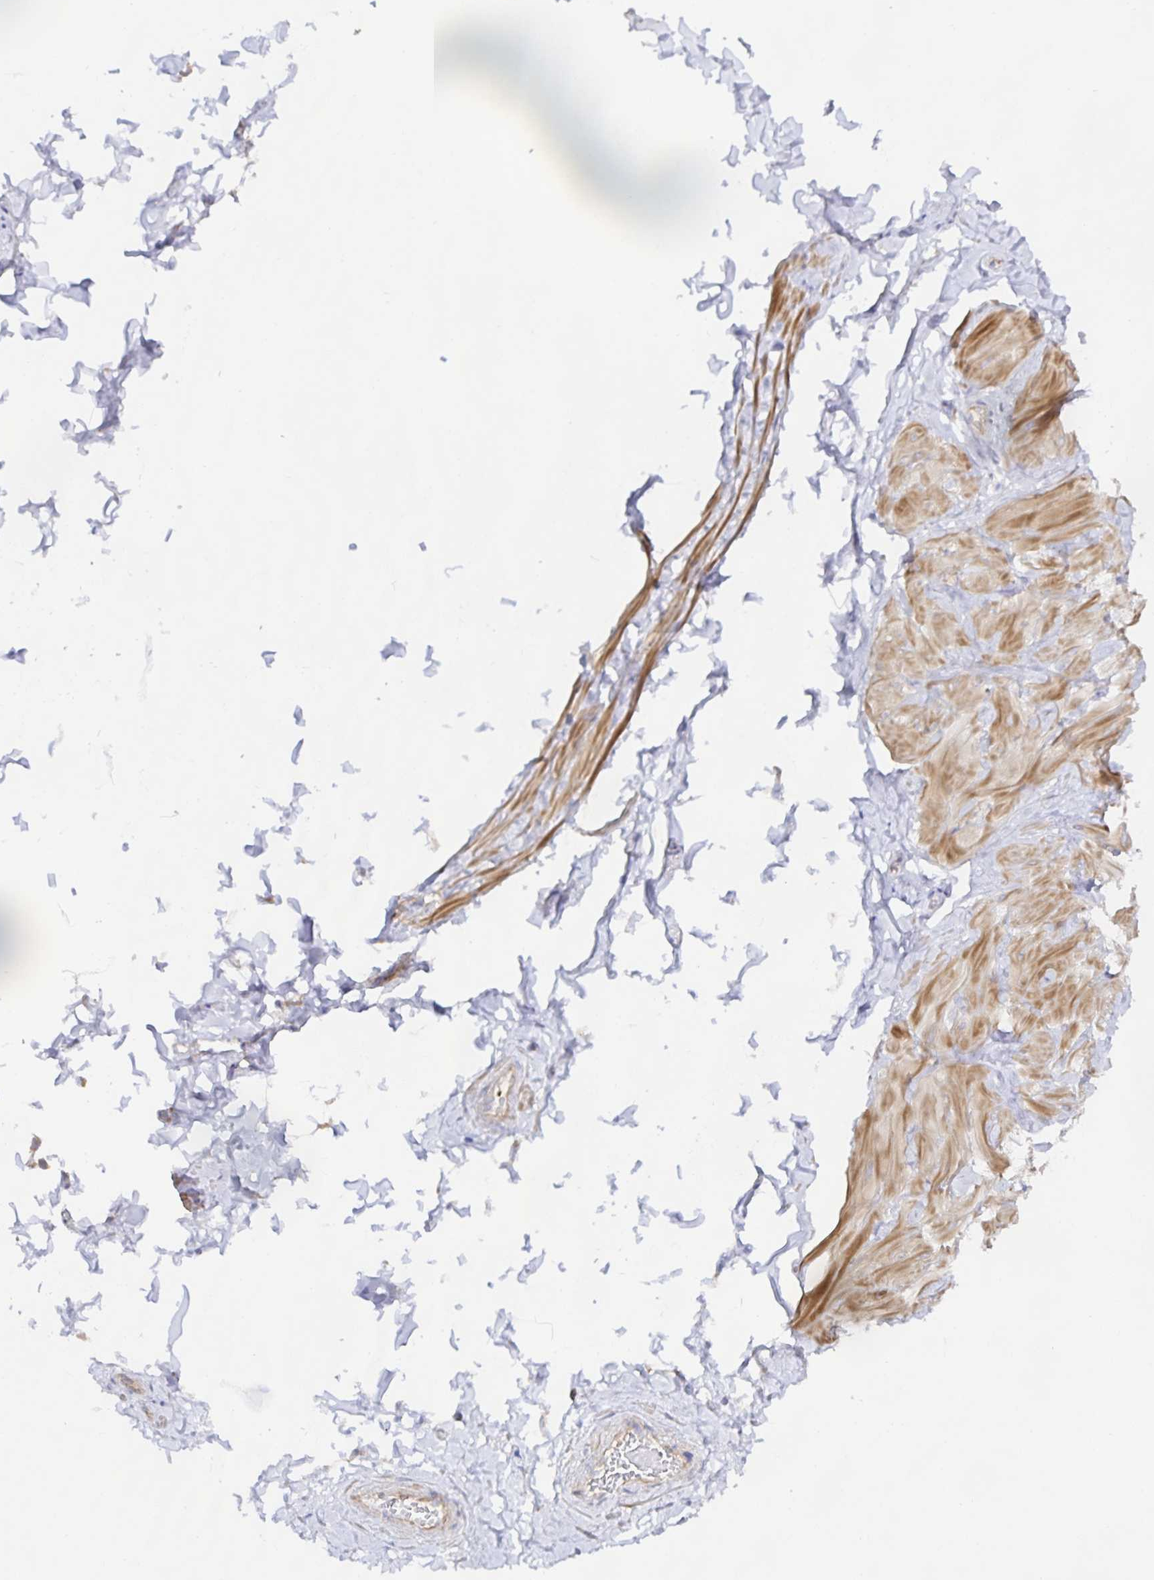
{"staining": {"intensity": "negative", "quantity": "none", "location": "none"}, "tissue": "adipose tissue", "cell_type": "Adipocytes", "image_type": "normal", "snomed": [{"axis": "morphology", "description": "Normal tissue, NOS"}, {"axis": "topography", "description": "Soft tissue"}, {"axis": "topography", "description": "Adipose tissue"}, {"axis": "topography", "description": "Vascular tissue"}, {"axis": "topography", "description": "Peripheral nerve tissue"}], "caption": "High magnification brightfield microscopy of benign adipose tissue stained with DAB (3,3'-diaminobenzidine) (brown) and counterstained with hematoxylin (blue): adipocytes show no significant positivity. (IHC, brightfield microscopy, high magnification).", "gene": "METTL22", "patient": {"sex": "male", "age": 29}}